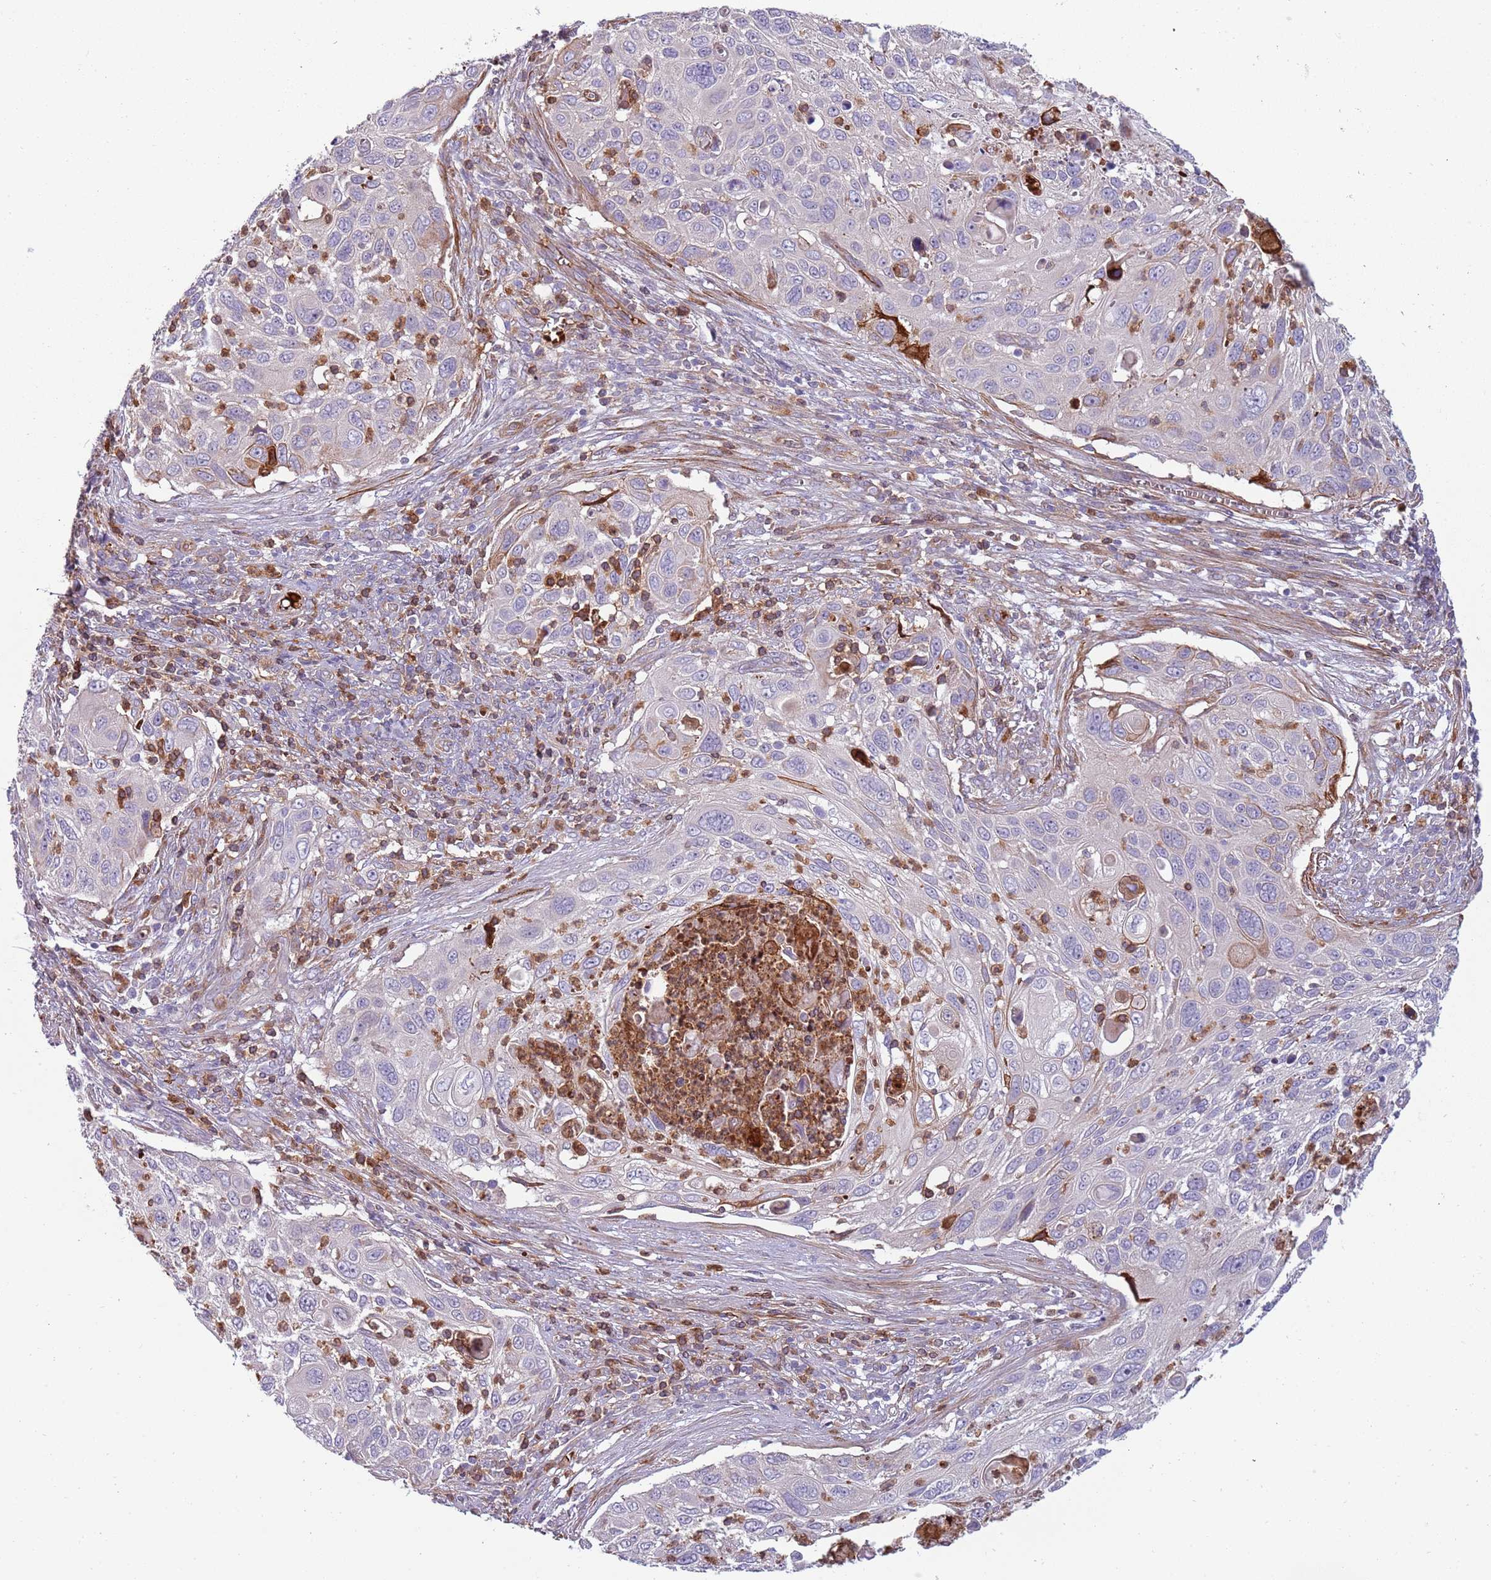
{"staining": {"intensity": "negative", "quantity": "none", "location": "none"}, "tissue": "cervical cancer", "cell_type": "Tumor cells", "image_type": "cancer", "snomed": [{"axis": "morphology", "description": "Squamous cell carcinoma, NOS"}, {"axis": "topography", "description": "Cervix"}], "caption": "Immunohistochemistry (IHC) photomicrograph of cervical cancer stained for a protein (brown), which displays no expression in tumor cells. Brightfield microscopy of immunohistochemistry (IHC) stained with DAB (3,3'-diaminobenzidine) (brown) and hematoxylin (blue), captured at high magnification.", "gene": "NADK", "patient": {"sex": "female", "age": 70}}